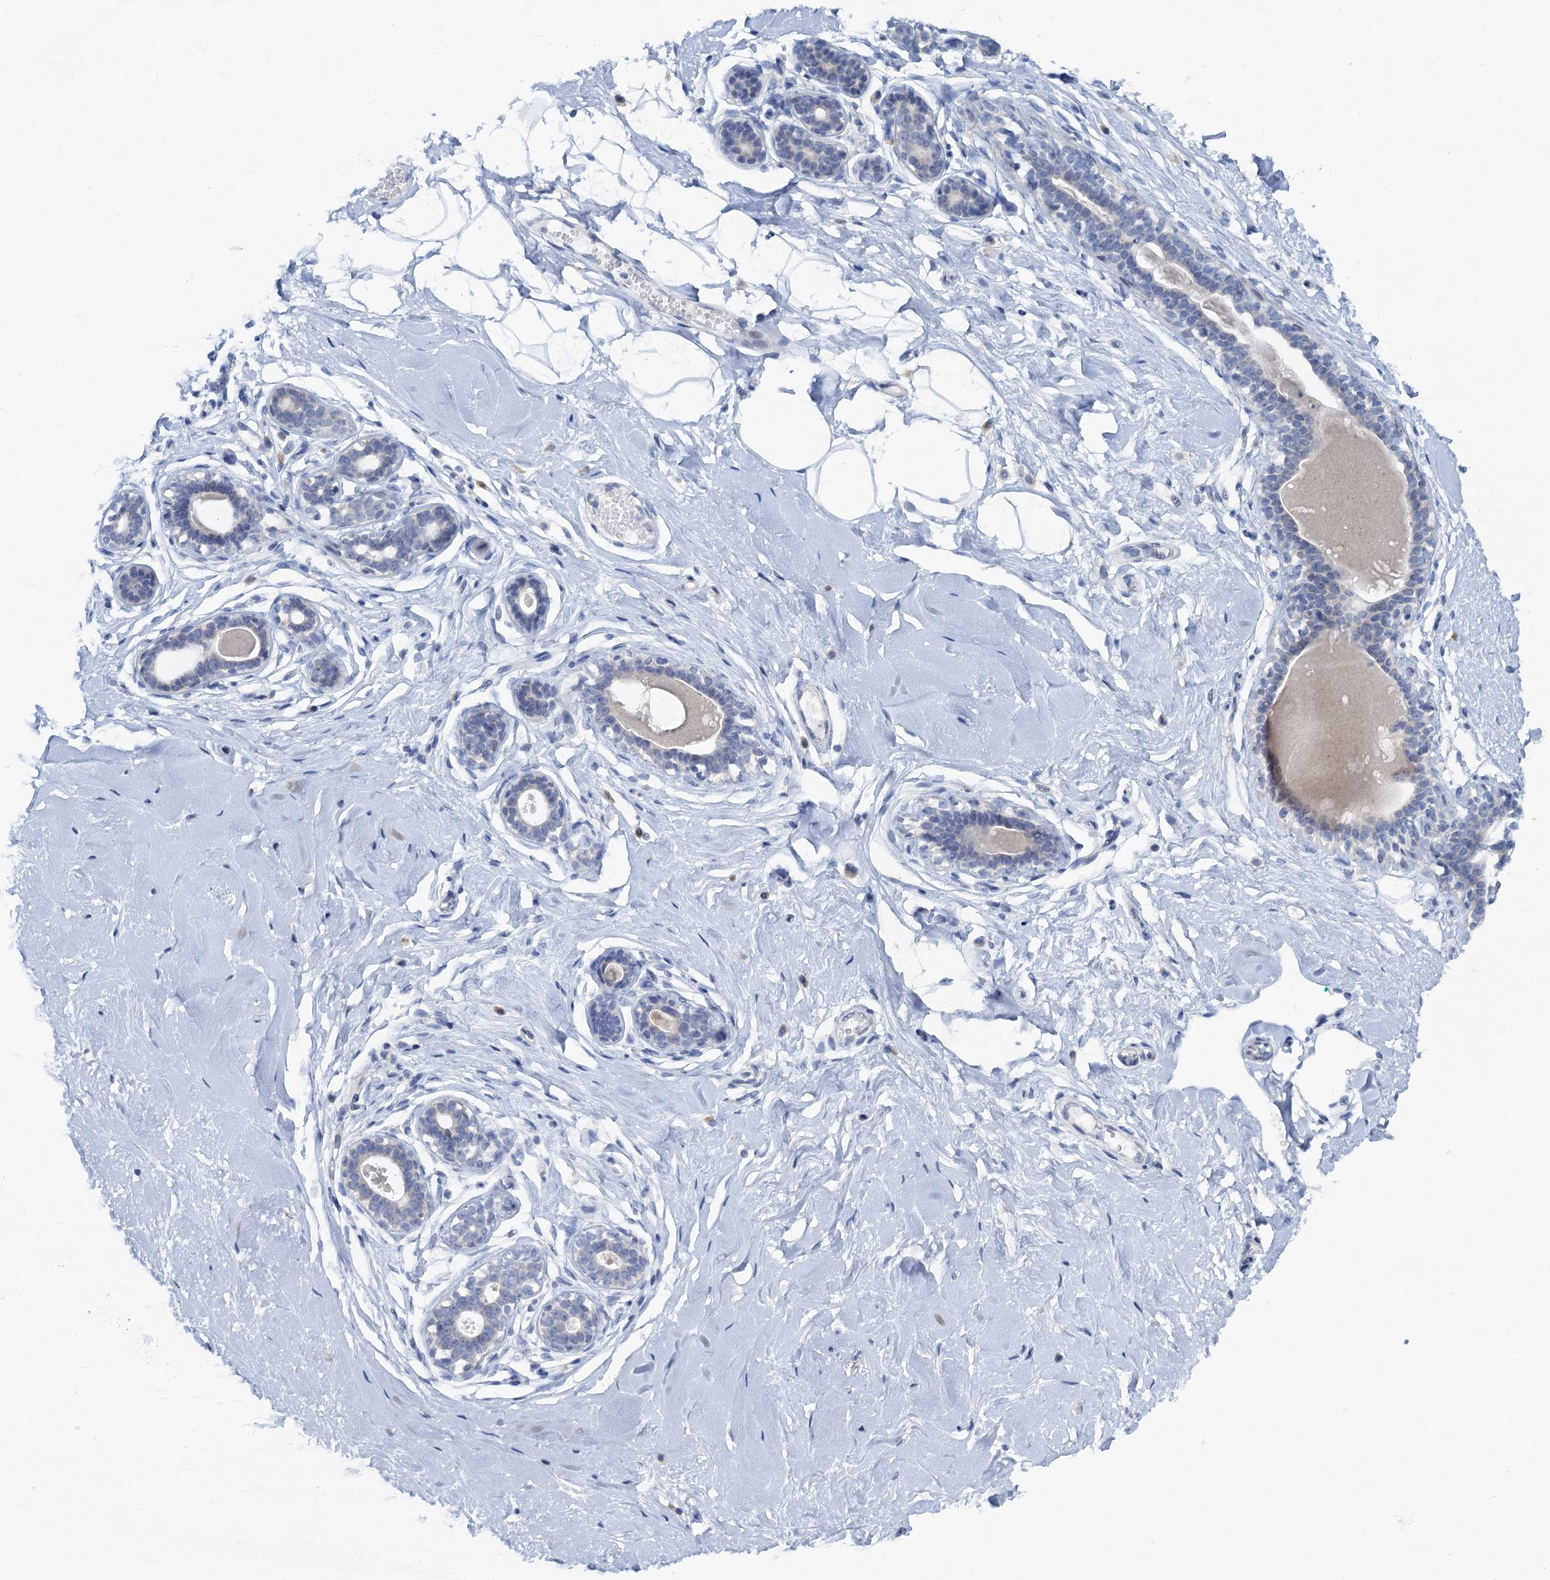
{"staining": {"intensity": "negative", "quantity": "none", "location": "none"}, "tissue": "breast", "cell_type": "Adipocytes", "image_type": "normal", "snomed": [{"axis": "morphology", "description": "Normal tissue, NOS"}, {"axis": "morphology", "description": "Adenoma, NOS"}, {"axis": "topography", "description": "Breast"}], "caption": "Immunohistochemistry (IHC) of unremarkable breast exhibits no staining in adipocytes.", "gene": "QPCTL", "patient": {"sex": "female", "age": 23}}